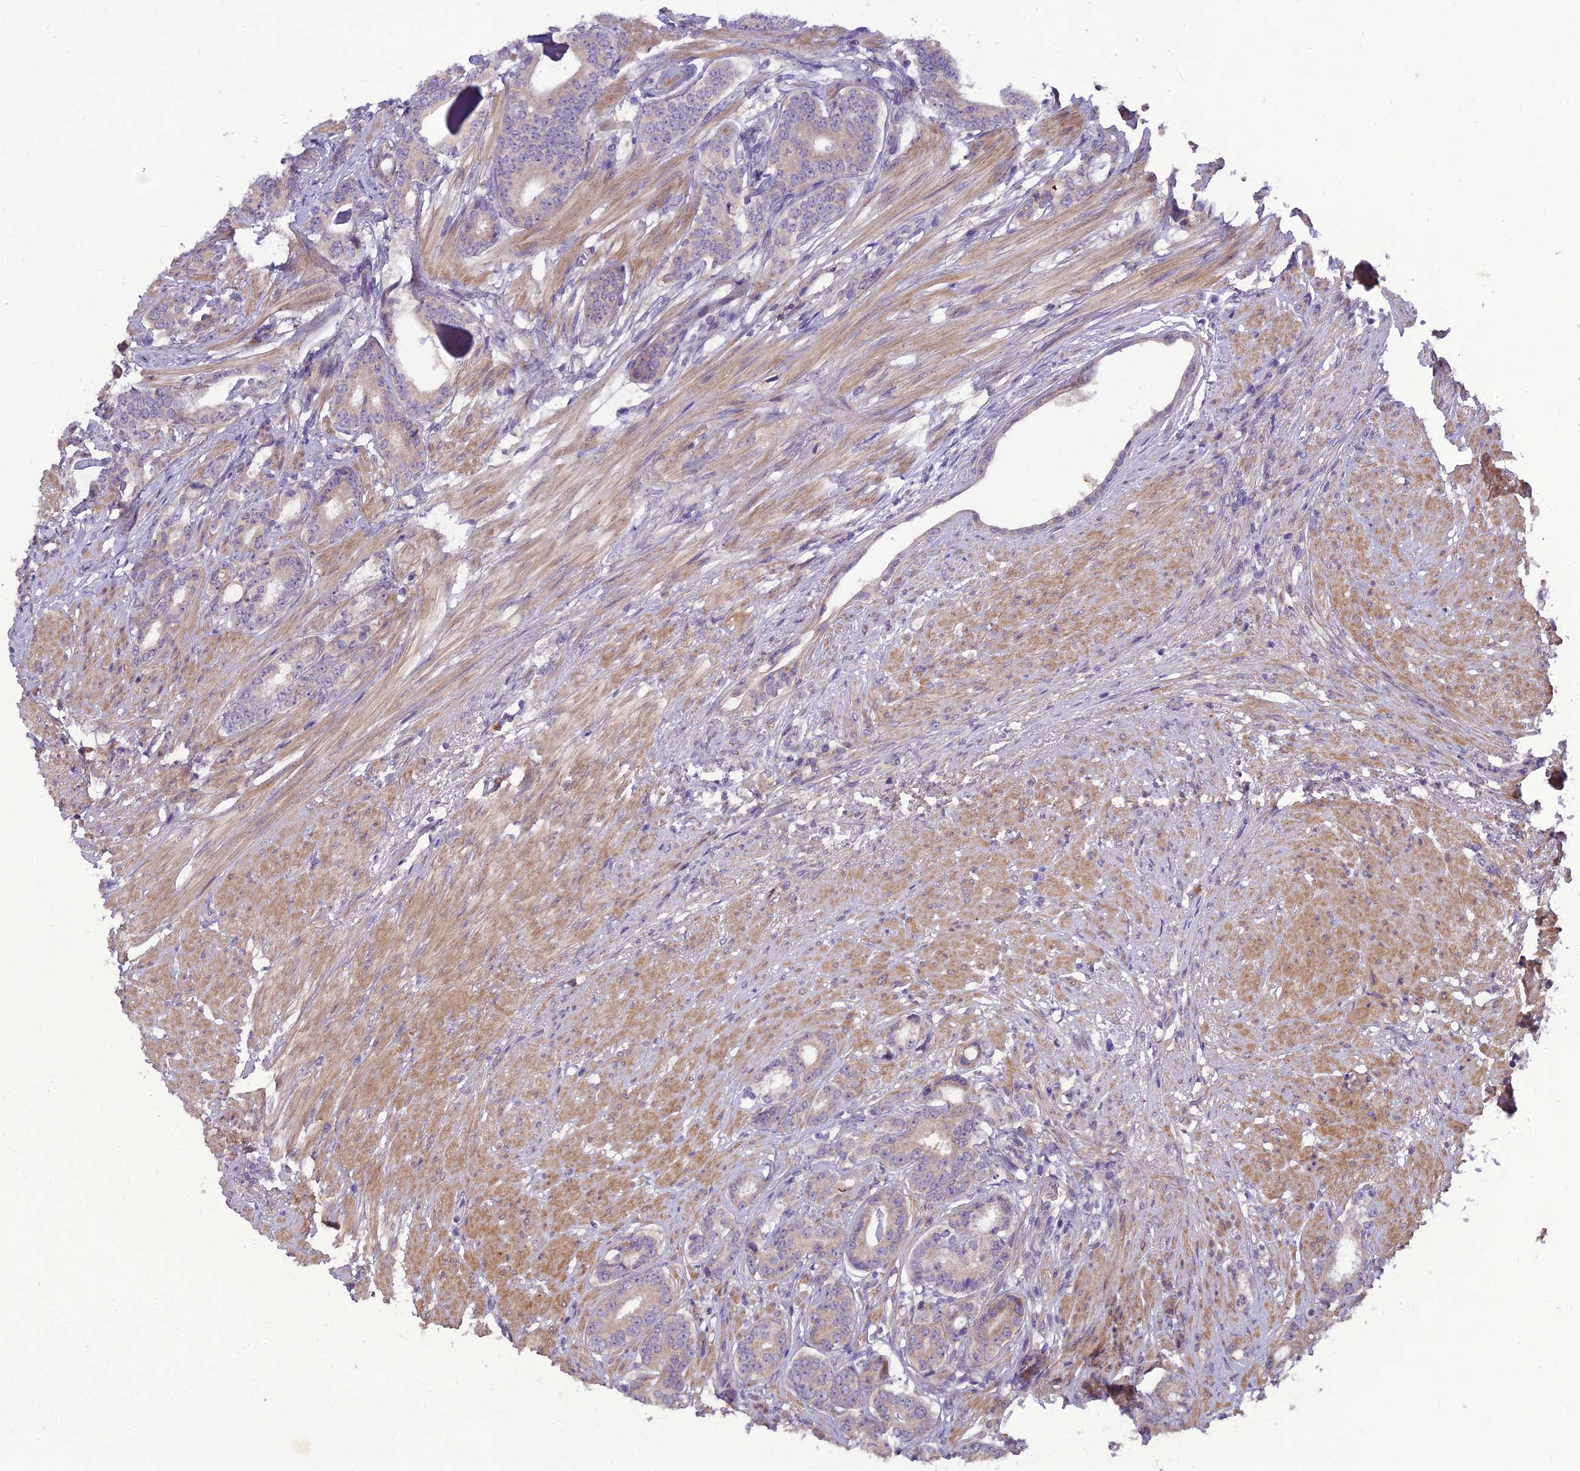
{"staining": {"intensity": "weak", "quantity": "25%-75%", "location": "cytoplasmic/membranous"}, "tissue": "prostate cancer", "cell_type": "Tumor cells", "image_type": "cancer", "snomed": [{"axis": "morphology", "description": "Adenocarcinoma, Low grade"}, {"axis": "topography", "description": "Prostate"}], "caption": "Prostate cancer stained with a protein marker reveals weak staining in tumor cells.", "gene": "CENPL", "patient": {"sex": "male", "age": 71}}